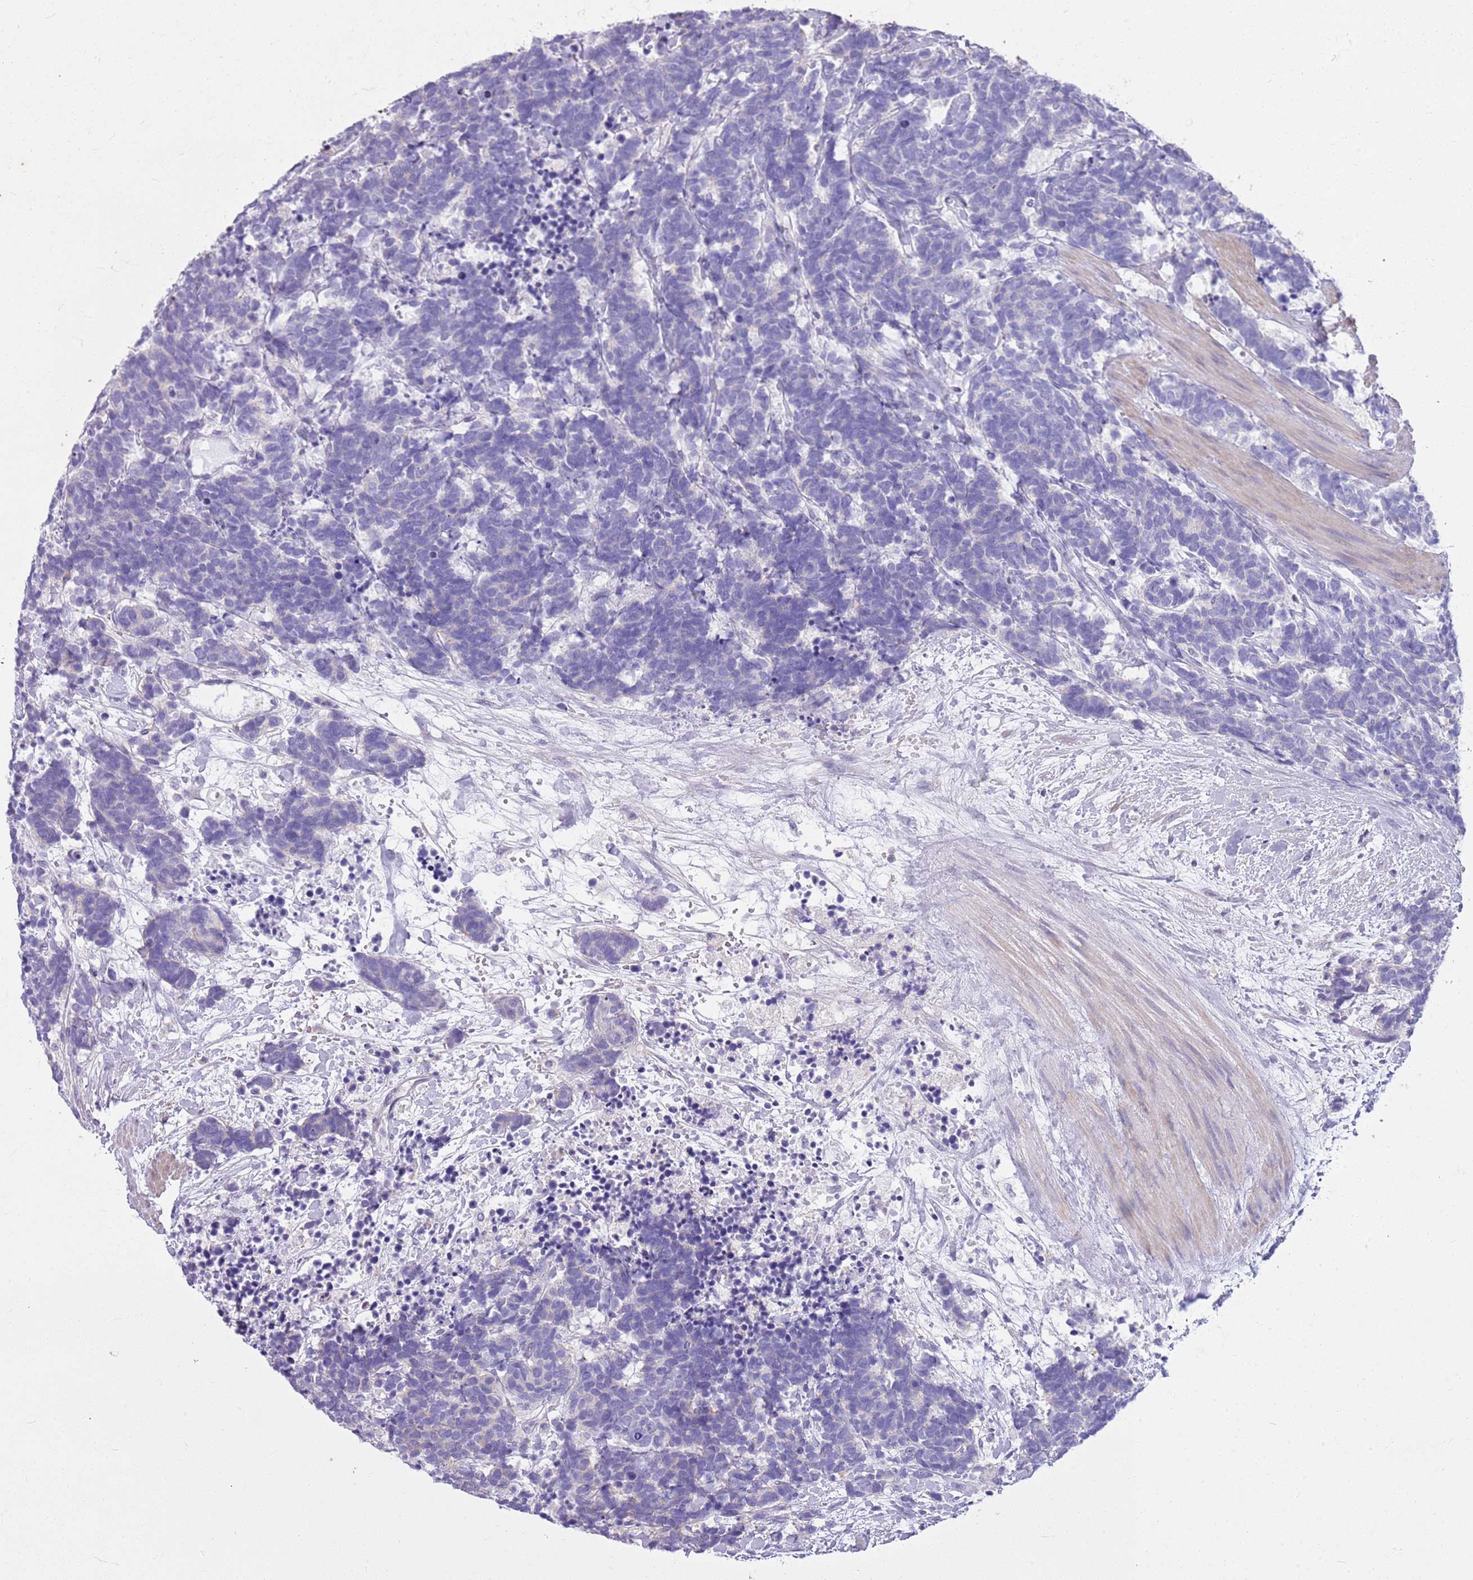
{"staining": {"intensity": "negative", "quantity": "none", "location": "none"}, "tissue": "carcinoid", "cell_type": "Tumor cells", "image_type": "cancer", "snomed": [{"axis": "morphology", "description": "Carcinoma, NOS"}, {"axis": "morphology", "description": "Carcinoid, malignant, NOS"}, {"axis": "topography", "description": "Prostate"}], "caption": "Immunohistochemical staining of carcinoid displays no significant positivity in tumor cells. Nuclei are stained in blue.", "gene": "CNPPD1", "patient": {"sex": "male", "age": 57}}